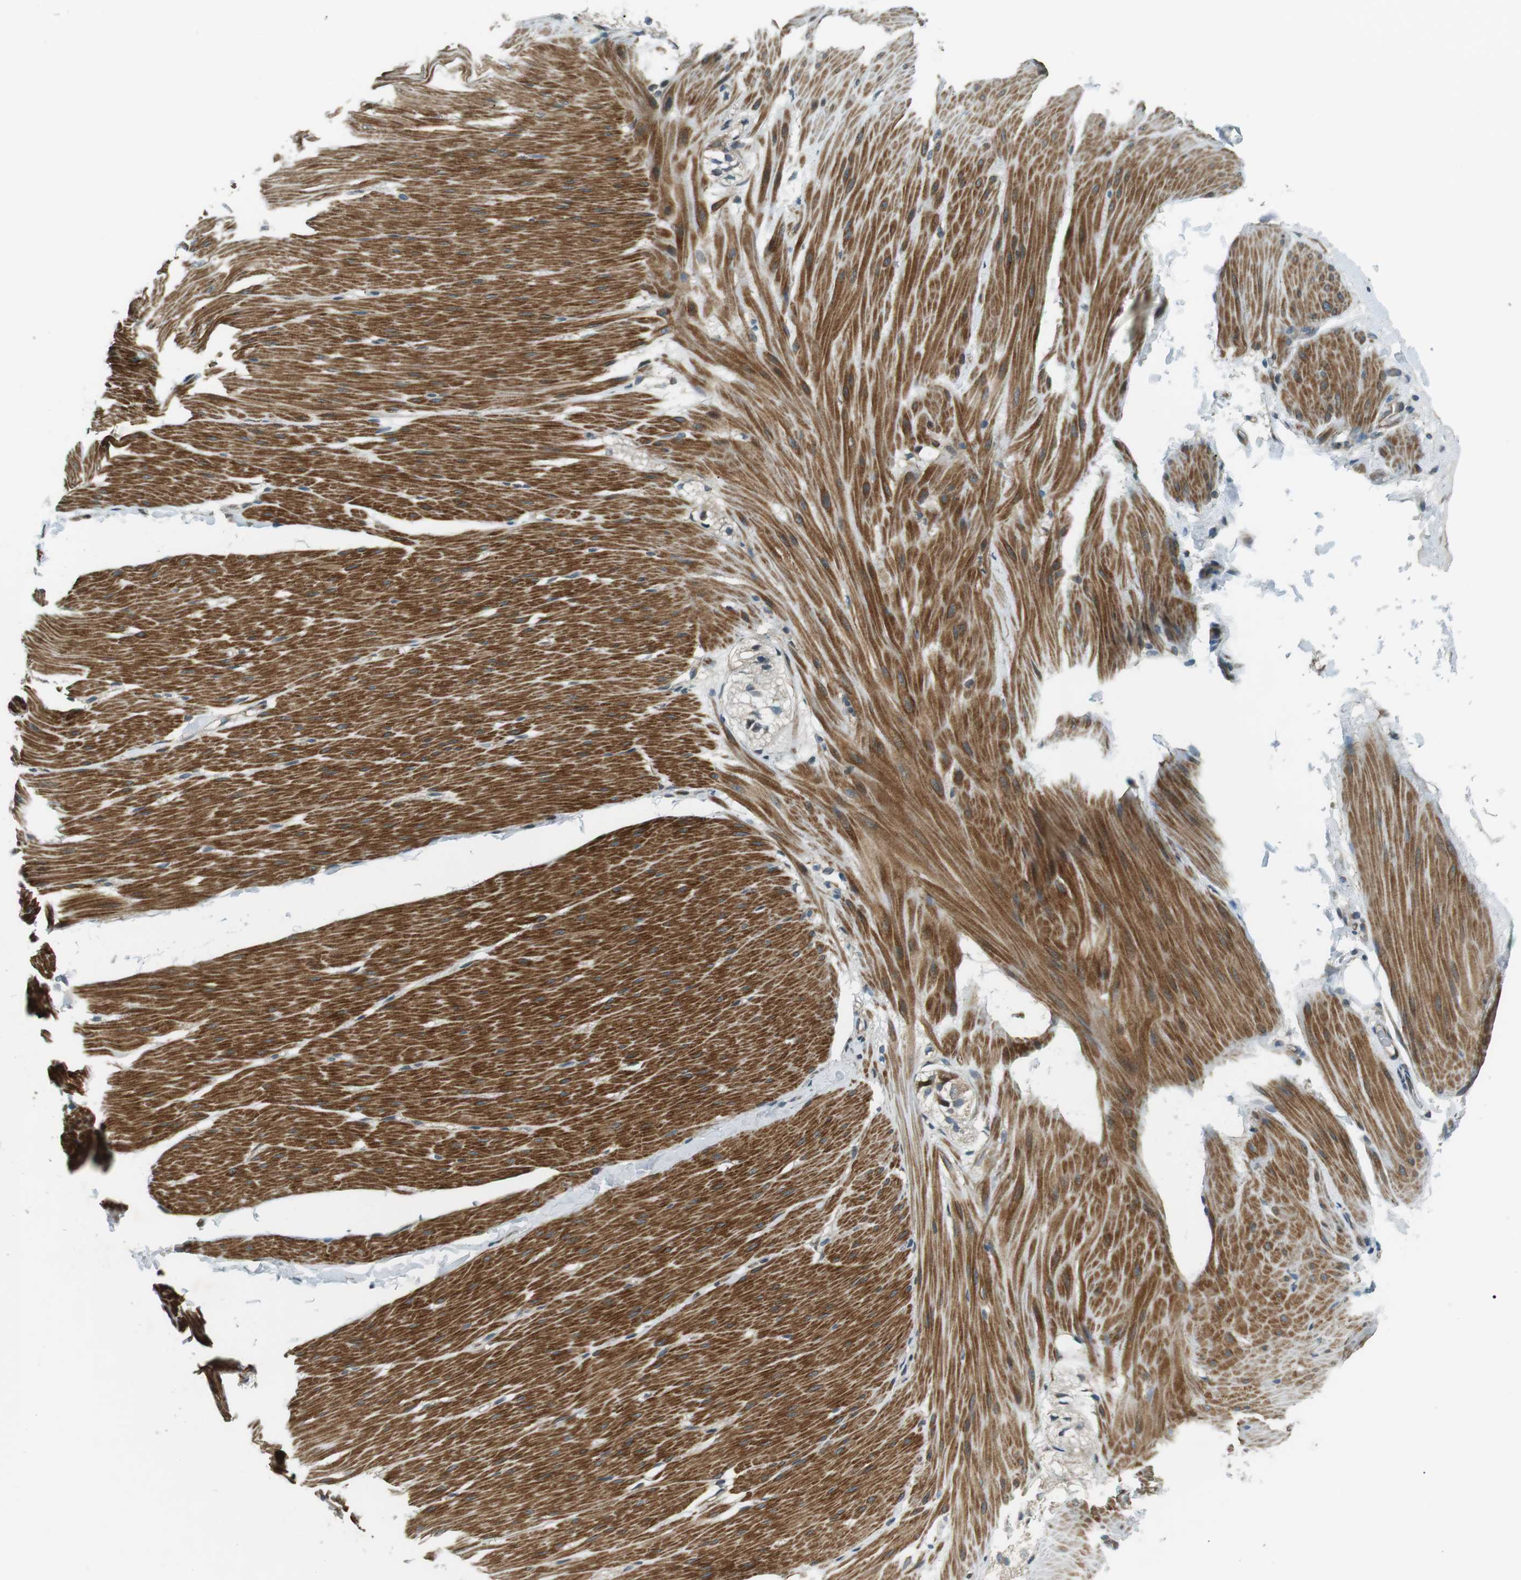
{"staining": {"intensity": "moderate", "quantity": ">75%", "location": "cytoplasmic/membranous"}, "tissue": "smooth muscle", "cell_type": "Smooth muscle cells", "image_type": "normal", "snomed": [{"axis": "morphology", "description": "Normal tissue, NOS"}, {"axis": "topography", "description": "Smooth muscle"}, {"axis": "topography", "description": "Colon"}], "caption": "Protein staining exhibits moderate cytoplasmic/membranous expression in approximately >75% of smooth muscle cells in unremarkable smooth muscle. (DAB (3,3'-diaminobenzidine) = brown stain, brightfield microscopy at high magnification).", "gene": "TMEM74", "patient": {"sex": "male", "age": 67}}